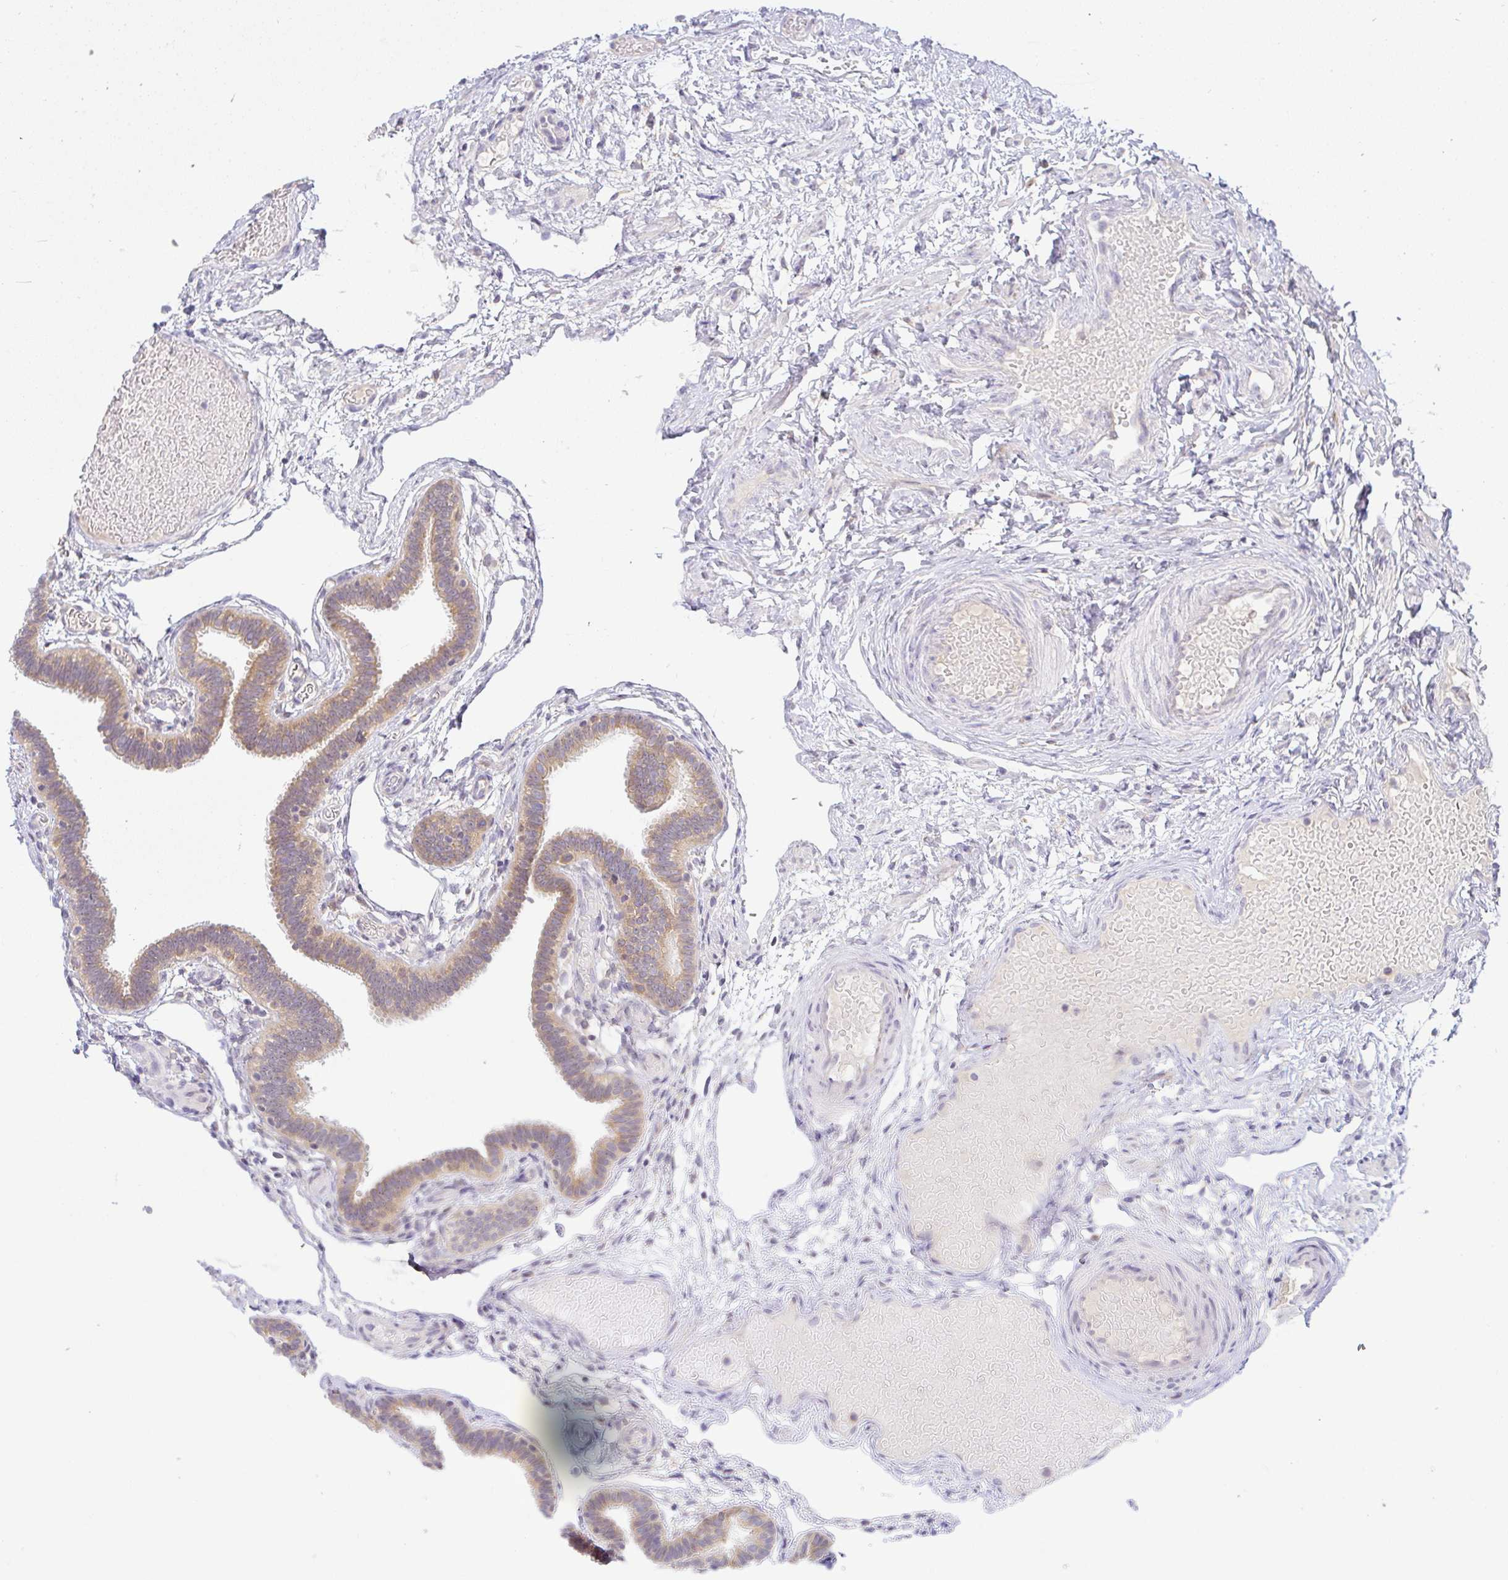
{"staining": {"intensity": "moderate", "quantity": ">75%", "location": "cytoplasmic/membranous"}, "tissue": "fallopian tube", "cell_type": "Glandular cells", "image_type": "normal", "snomed": [{"axis": "morphology", "description": "Normal tissue, NOS"}, {"axis": "topography", "description": "Fallopian tube"}], "caption": "A brown stain highlights moderate cytoplasmic/membranous positivity of a protein in glandular cells of unremarkable fallopian tube. Immunohistochemistry stains the protein of interest in brown and the nuclei are stained blue.", "gene": "DERL2", "patient": {"sex": "female", "age": 37}}